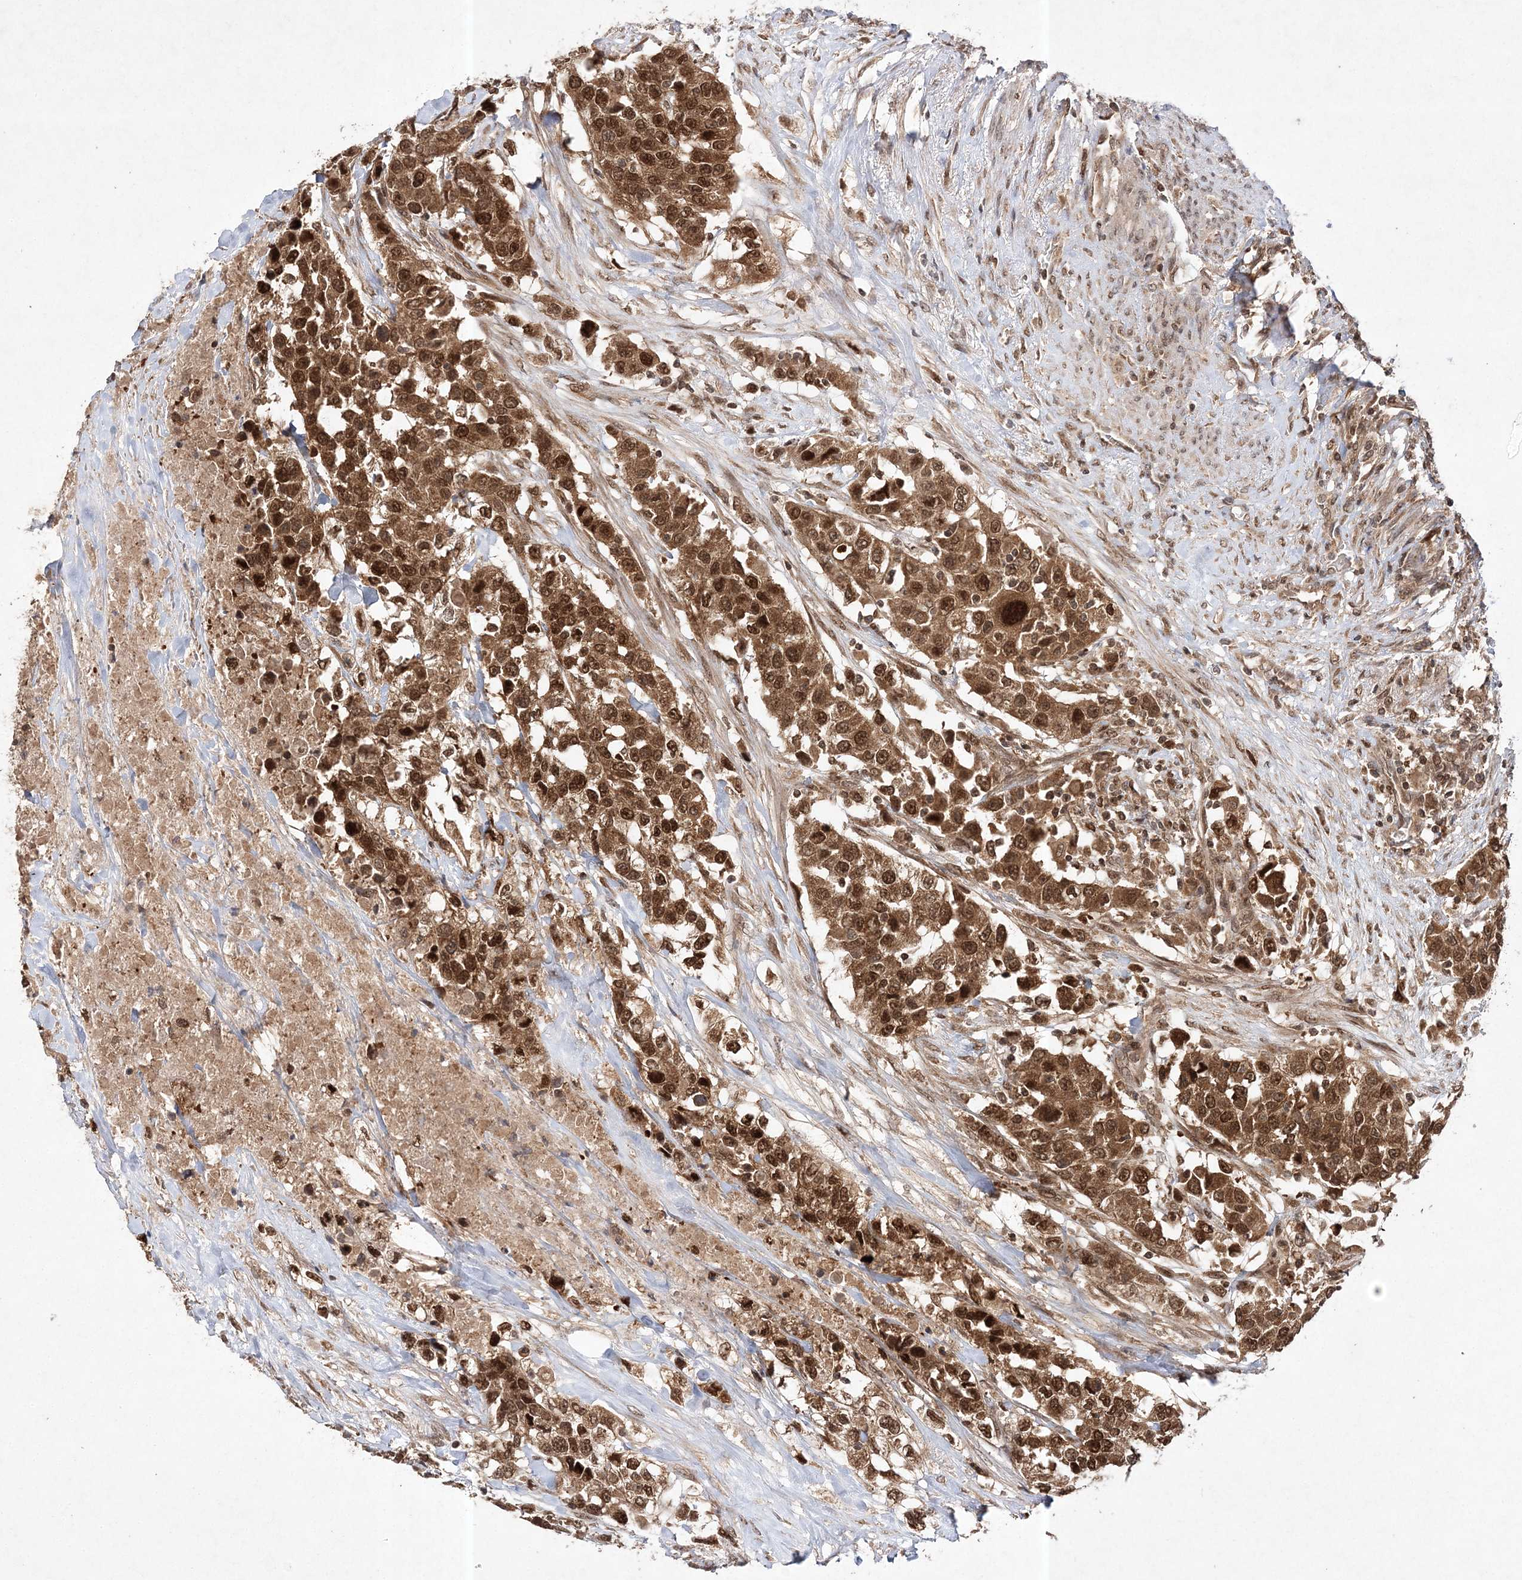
{"staining": {"intensity": "strong", "quantity": ">75%", "location": "cytoplasmic/membranous,nuclear"}, "tissue": "urothelial cancer", "cell_type": "Tumor cells", "image_type": "cancer", "snomed": [{"axis": "morphology", "description": "Urothelial carcinoma, High grade"}, {"axis": "topography", "description": "Urinary bladder"}], "caption": "High-grade urothelial carcinoma was stained to show a protein in brown. There is high levels of strong cytoplasmic/membranous and nuclear expression in about >75% of tumor cells.", "gene": "NIF3L1", "patient": {"sex": "female", "age": 80}}